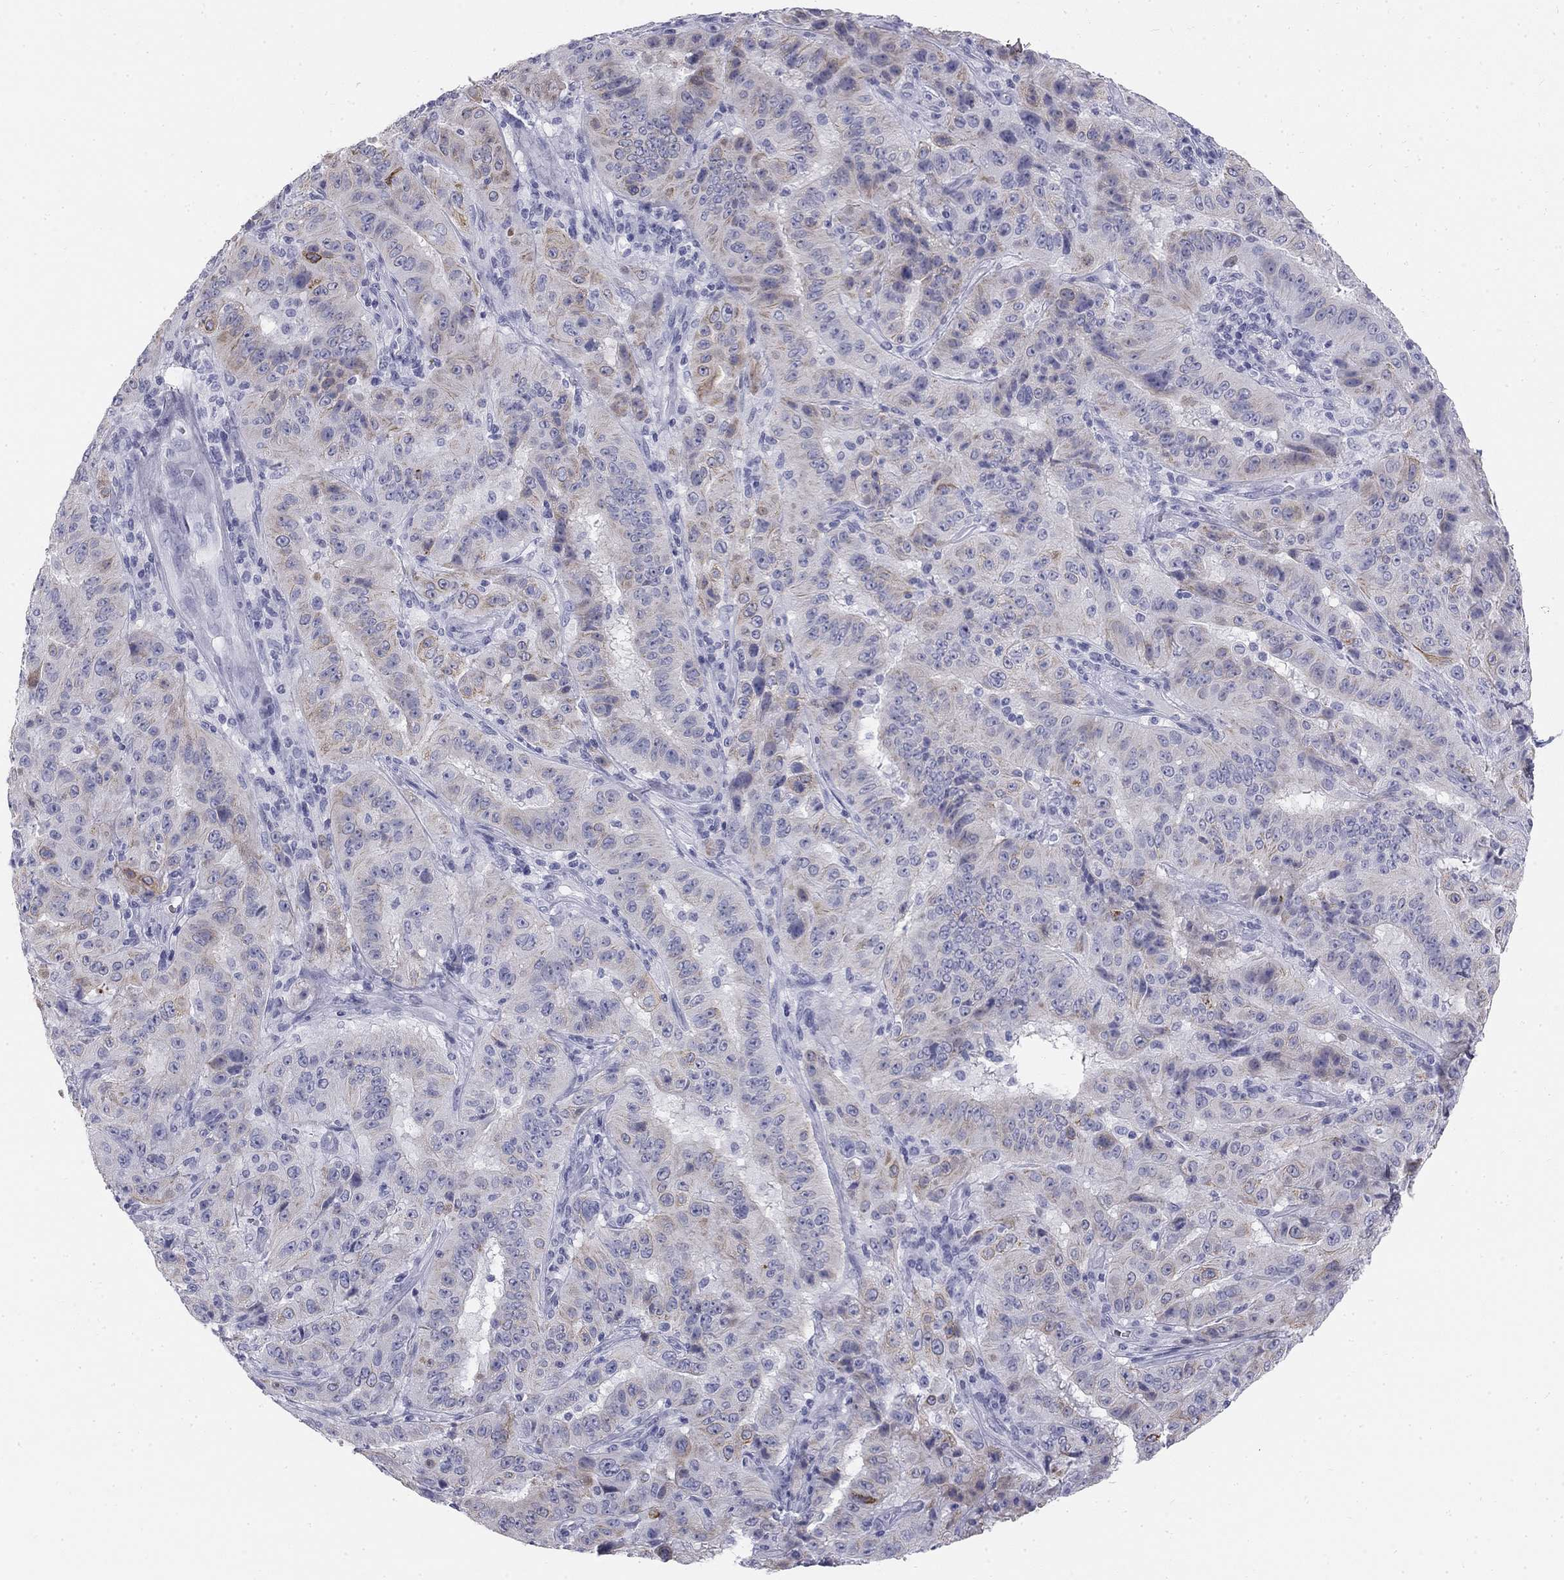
{"staining": {"intensity": "weak", "quantity": "<25%", "location": "cytoplasmic/membranous"}, "tissue": "pancreatic cancer", "cell_type": "Tumor cells", "image_type": "cancer", "snomed": [{"axis": "morphology", "description": "Adenocarcinoma, NOS"}, {"axis": "topography", "description": "Pancreas"}], "caption": "Immunohistochemistry (IHC) histopathology image of pancreatic cancer stained for a protein (brown), which demonstrates no expression in tumor cells. The staining is performed using DAB (3,3'-diaminobenzidine) brown chromogen with nuclei counter-stained in using hematoxylin.", "gene": "SULT2B1", "patient": {"sex": "male", "age": 63}}